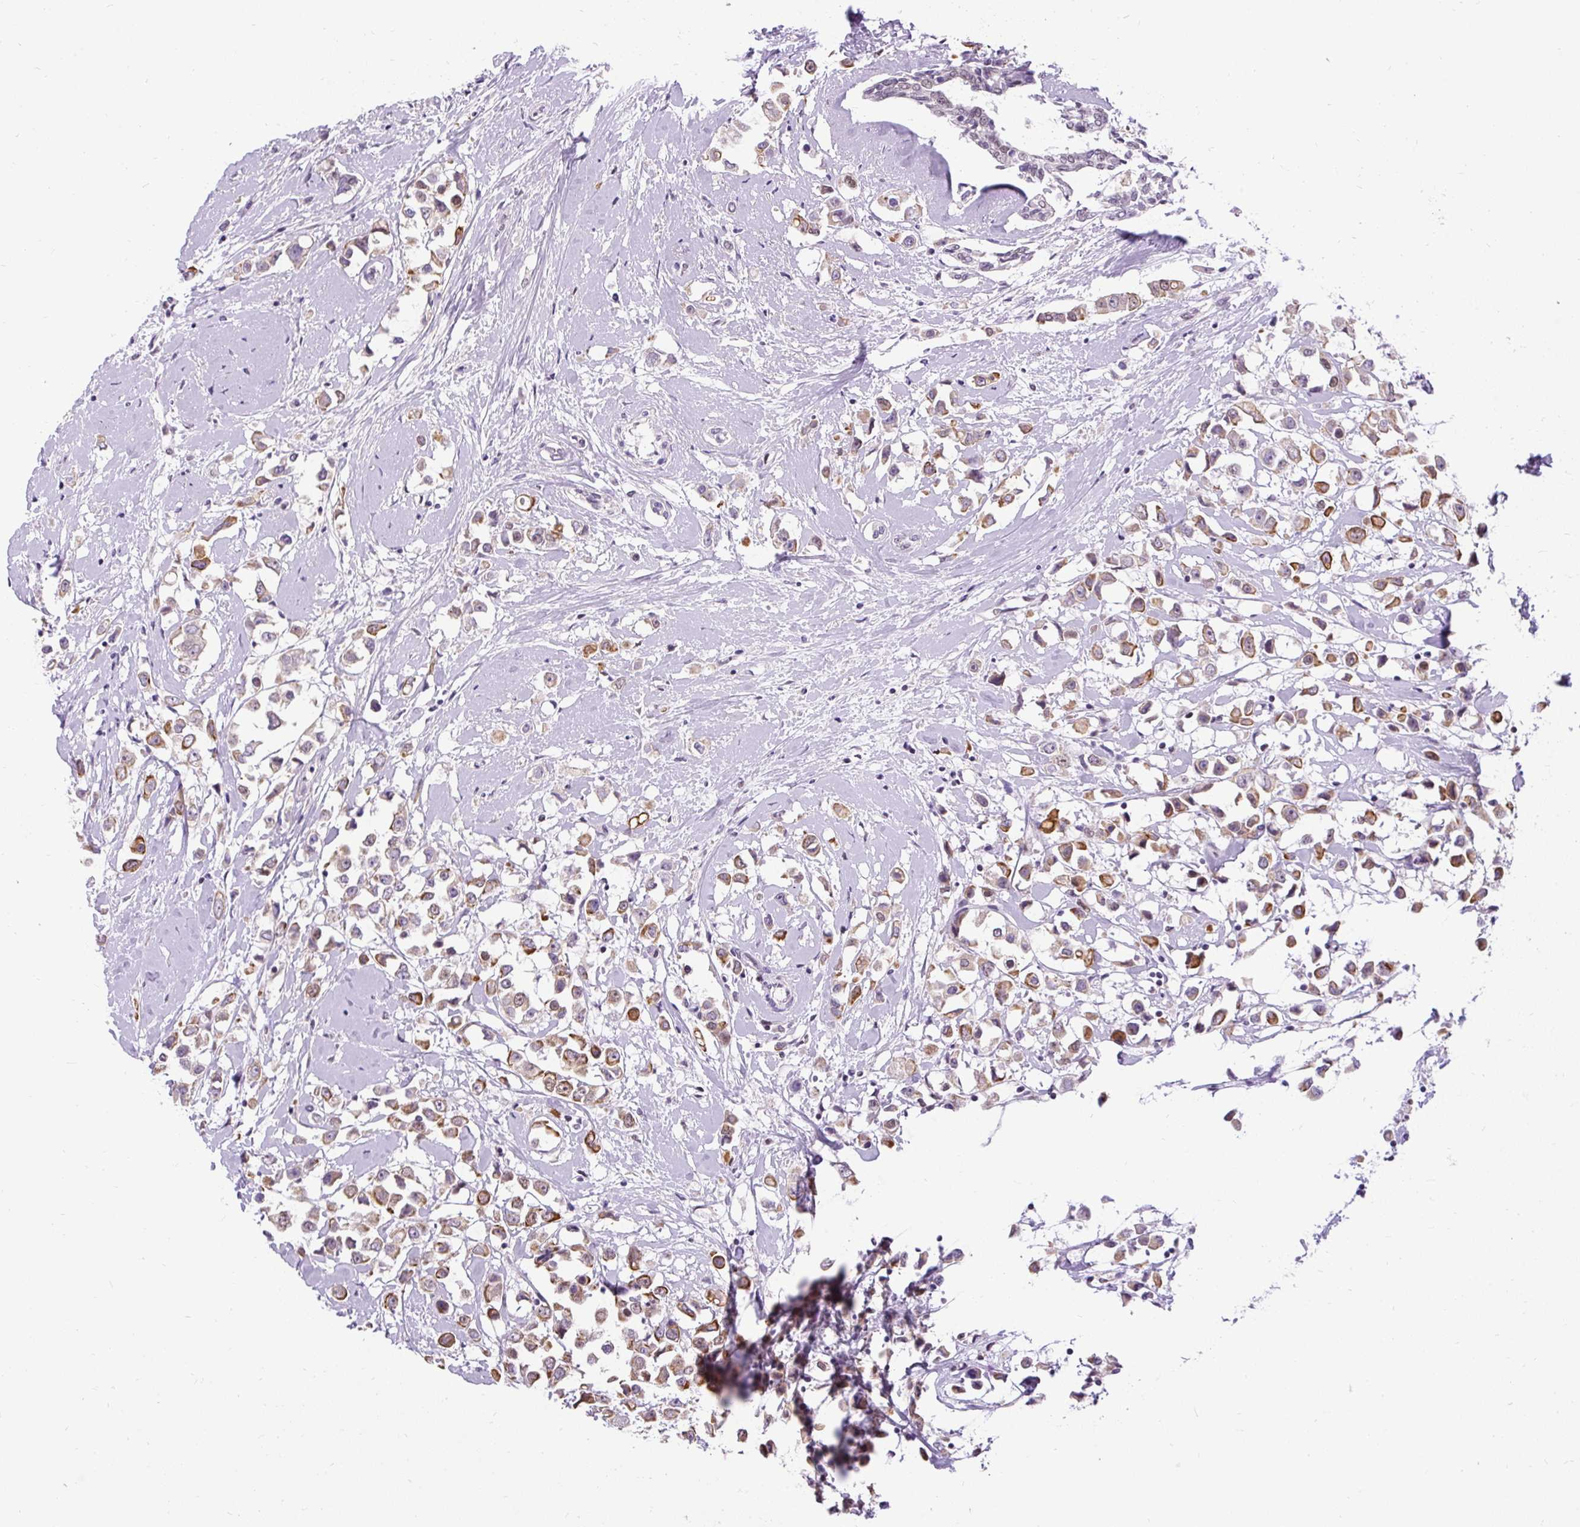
{"staining": {"intensity": "strong", "quantity": "25%-75%", "location": "cytoplasmic/membranous"}, "tissue": "breast cancer", "cell_type": "Tumor cells", "image_type": "cancer", "snomed": [{"axis": "morphology", "description": "Duct carcinoma"}, {"axis": "topography", "description": "Breast"}], "caption": "The photomicrograph shows a brown stain indicating the presence of a protein in the cytoplasmic/membranous of tumor cells in breast cancer.", "gene": "ZNF672", "patient": {"sex": "female", "age": 61}}